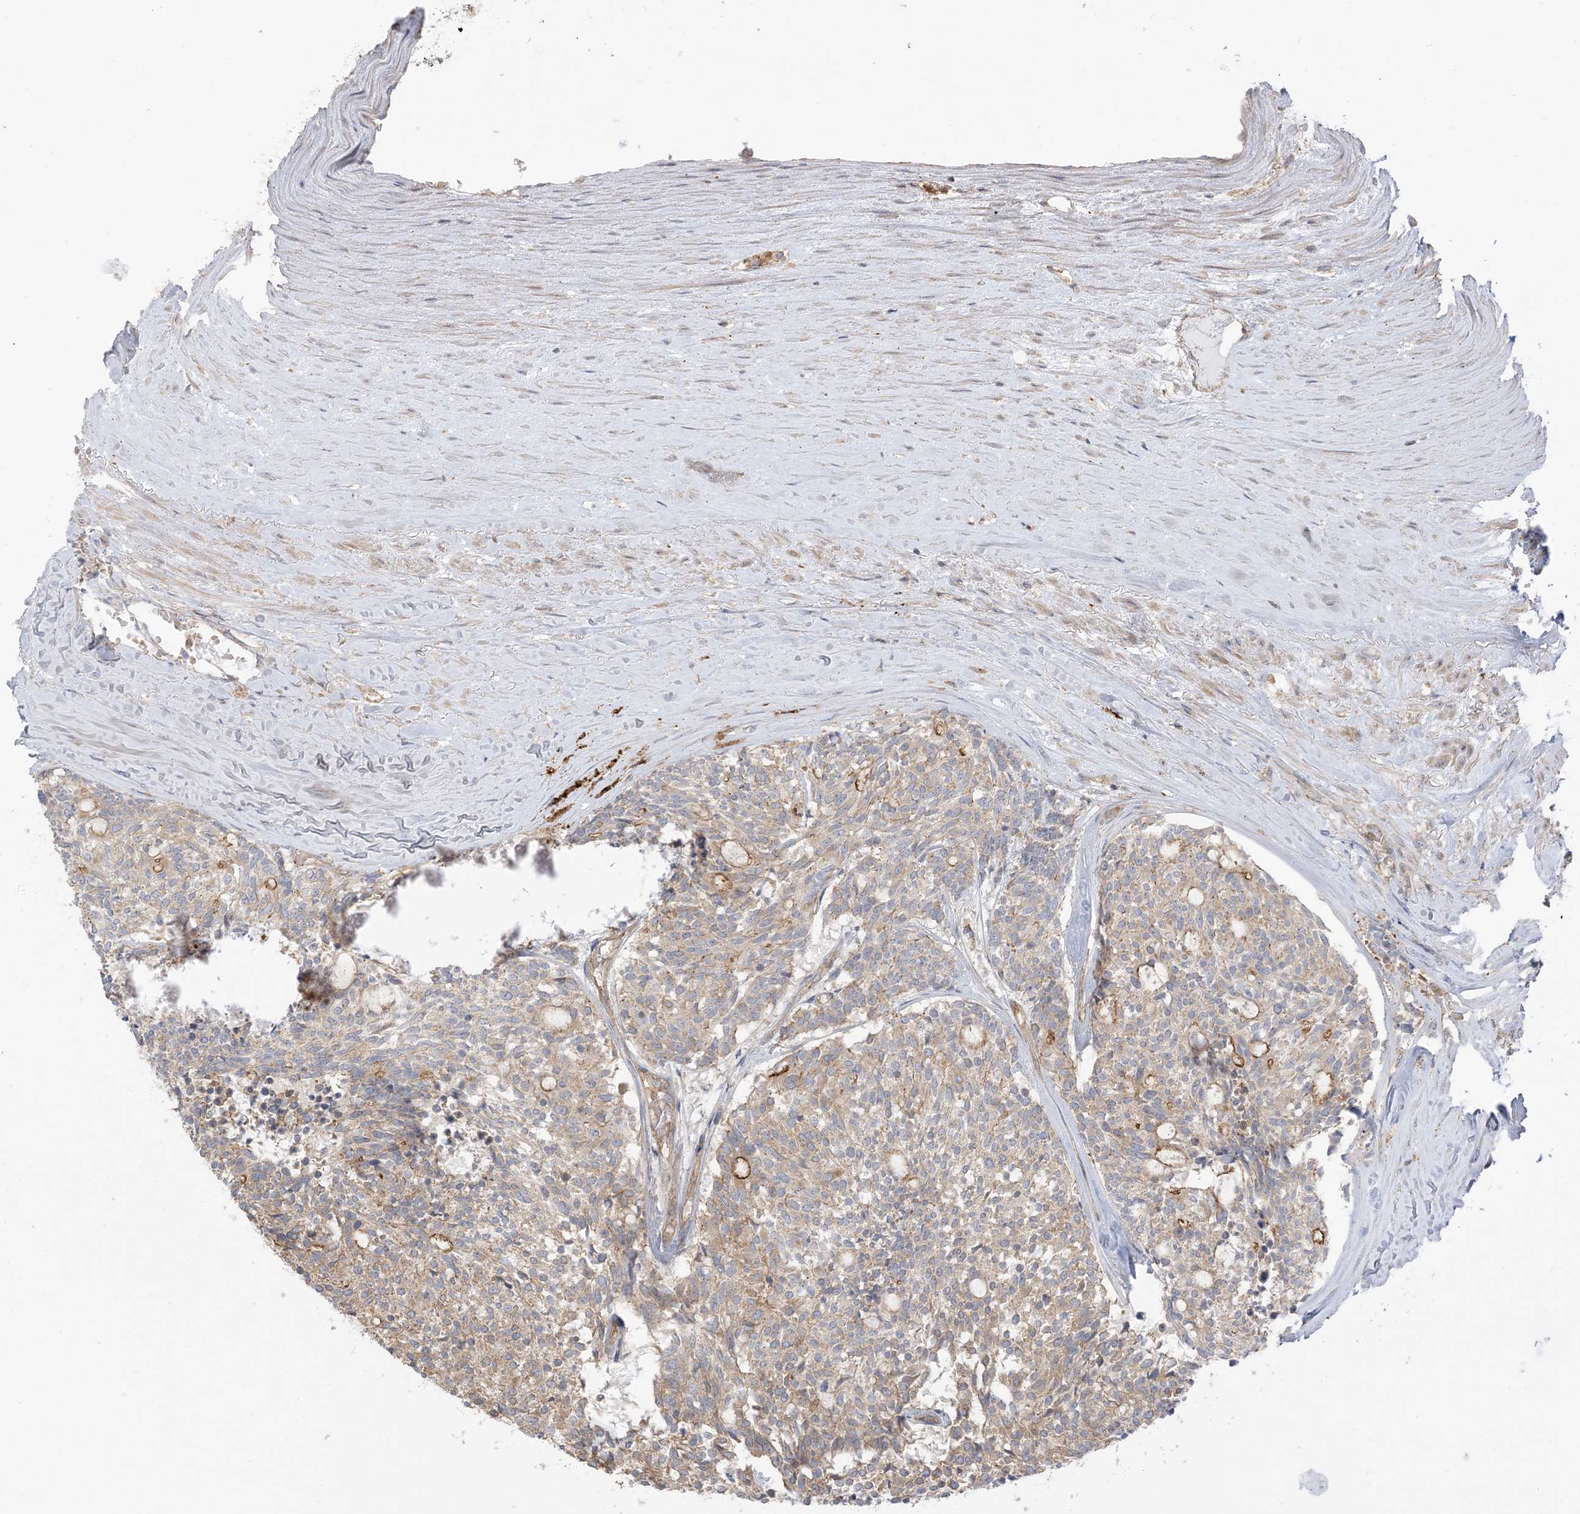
{"staining": {"intensity": "weak", "quantity": "25%-75%", "location": "cytoplasmic/membranous"}, "tissue": "carcinoid", "cell_type": "Tumor cells", "image_type": "cancer", "snomed": [{"axis": "morphology", "description": "Carcinoid, malignant, NOS"}, {"axis": "topography", "description": "Pancreas"}], "caption": "IHC photomicrograph of human carcinoid (malignant) stained for a protein (brown), which demonstrates low levels of weak cytoplasmic/membranous staining in approximately 25%-75% of tumor cells.", "gene": "ICMT", "patient": {"sex": "female", "age": 54}}